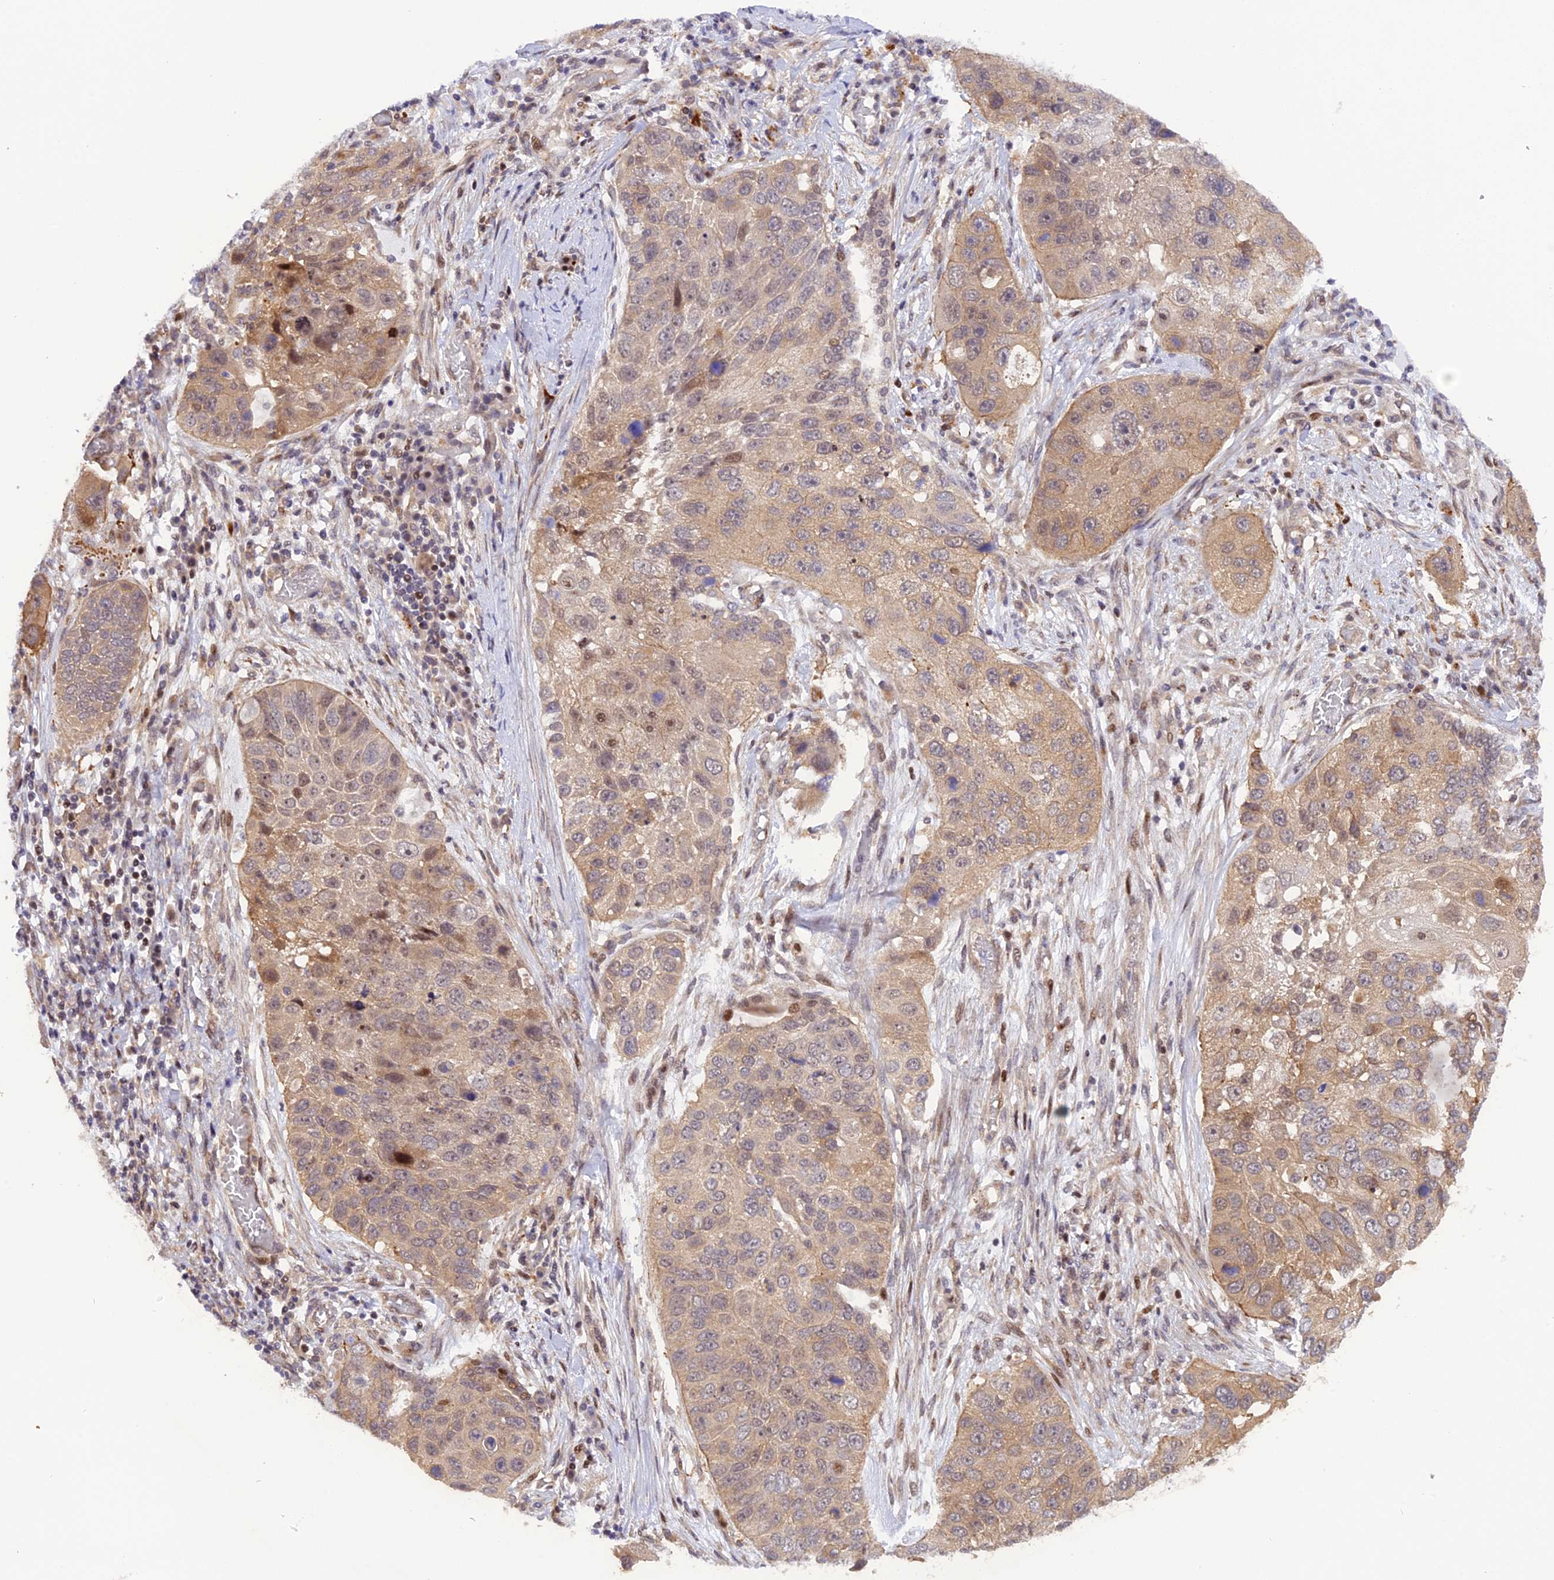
{"staining": {"intensity": "moderate", "quantity": "<25%", "location": "nuclear"}, "tissue": "lung cancer", "cell_type": "Tumor cells", "image_type": "cancer", "snomed": [{"axis": "morphology", "description": "Adenocarcinoma, NOS"}, {"axis": "topography", "description": "Lung"}], "caption": "A histopathology image of human lung adenocarcinoma stained for a protein exhibits moderate nuclear brown staining in tumor cells. The staining was performed using DAB, with brown indicating positive protein expression. Nuclei are stained blue with hematoxylin.", "gene": "SAMD4A", "patient": {"sex": "male", "age": 64}}